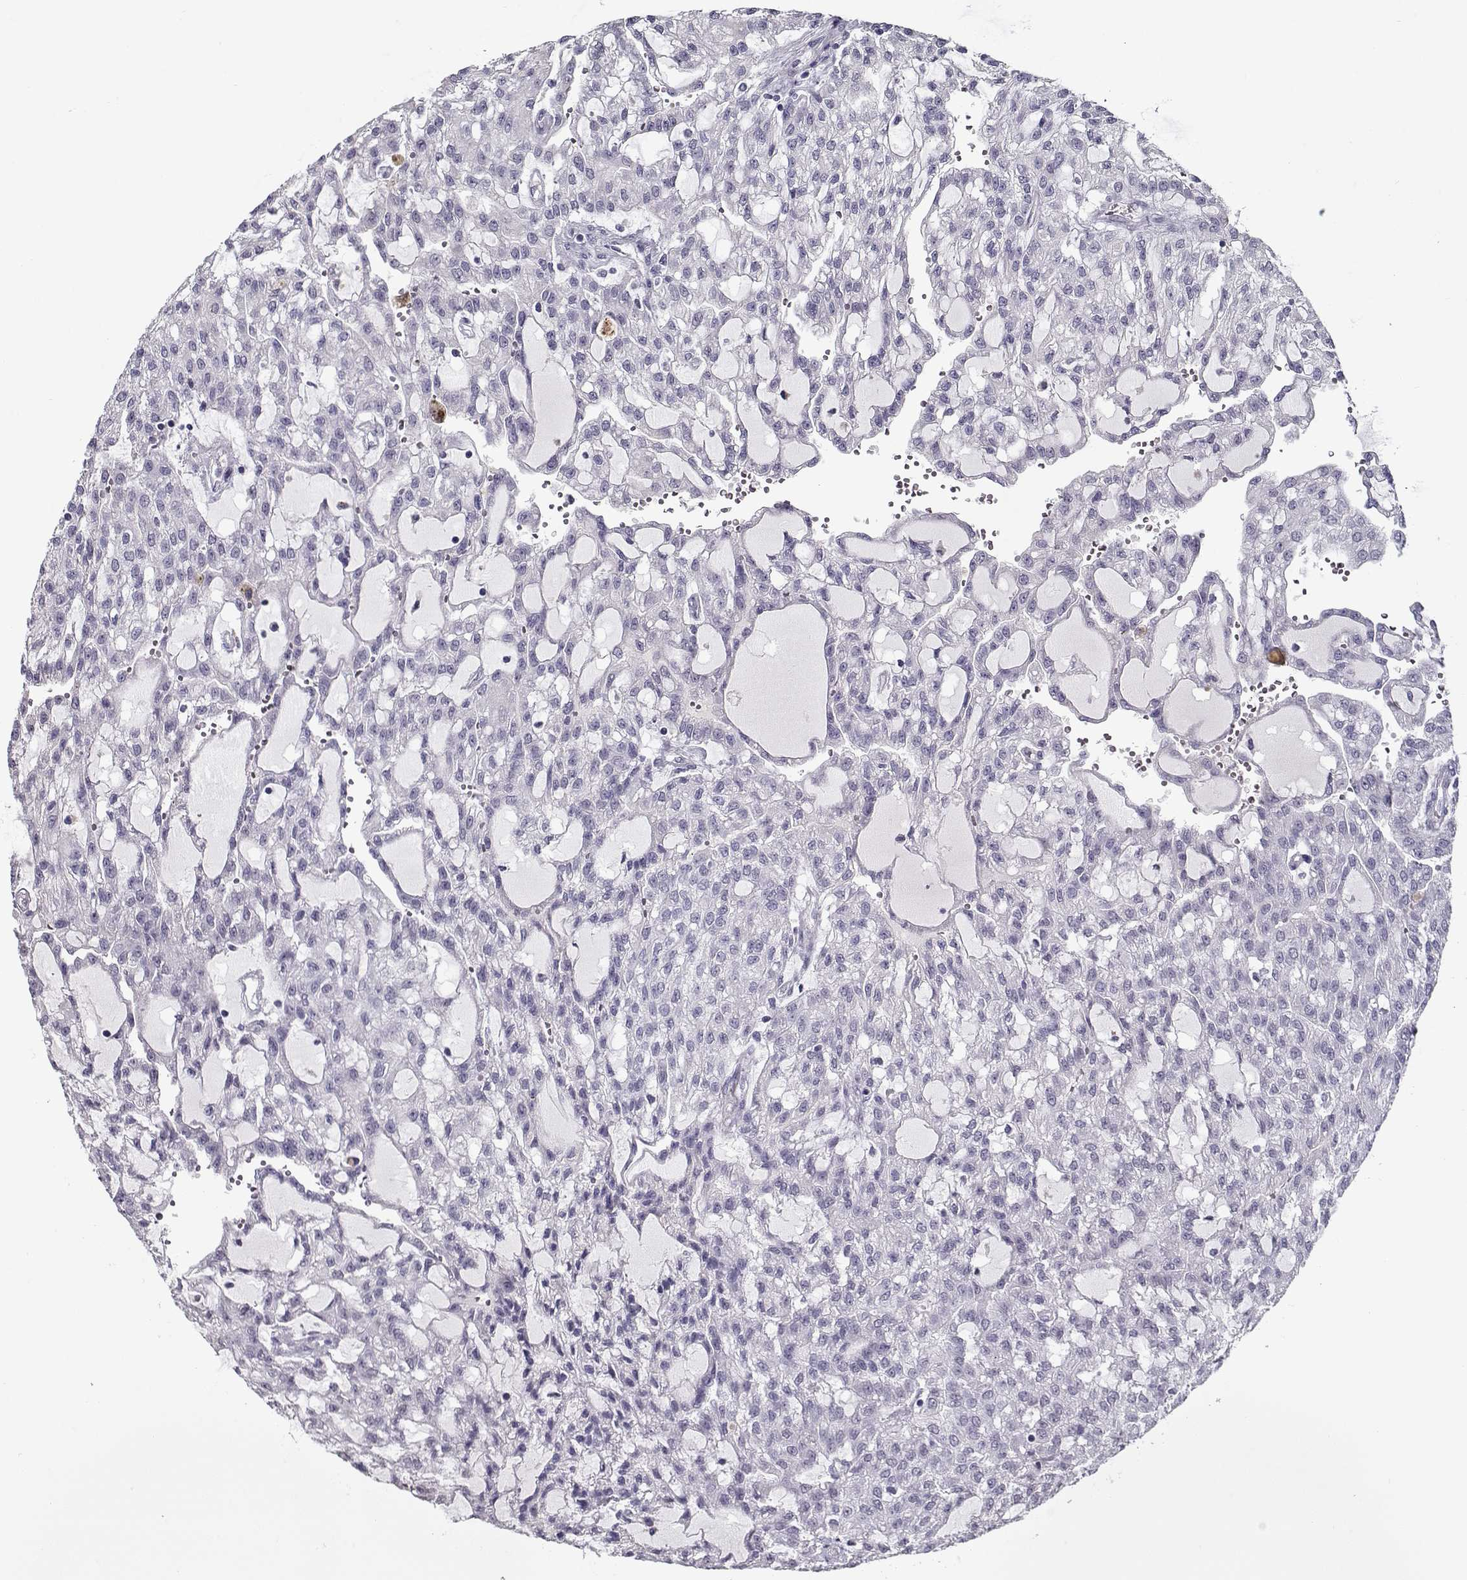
{"staining": {"intensity": "negative", "quantity": "none", "location": "none"}, "tissue": "renal cancer", "cell_type": "Tumor cells", "image_type": "cancer", "snomed": [{"axis": "morphology", "description": "Adenocarcinoma, NOS"}, {"axis": "topography", "description": "Kidney"}], "caption": "IHC of human renal cancer displays no positivity in tumor cells.", "gene": "PRMT8", "patient": {"sex": "male", "age": 63}}